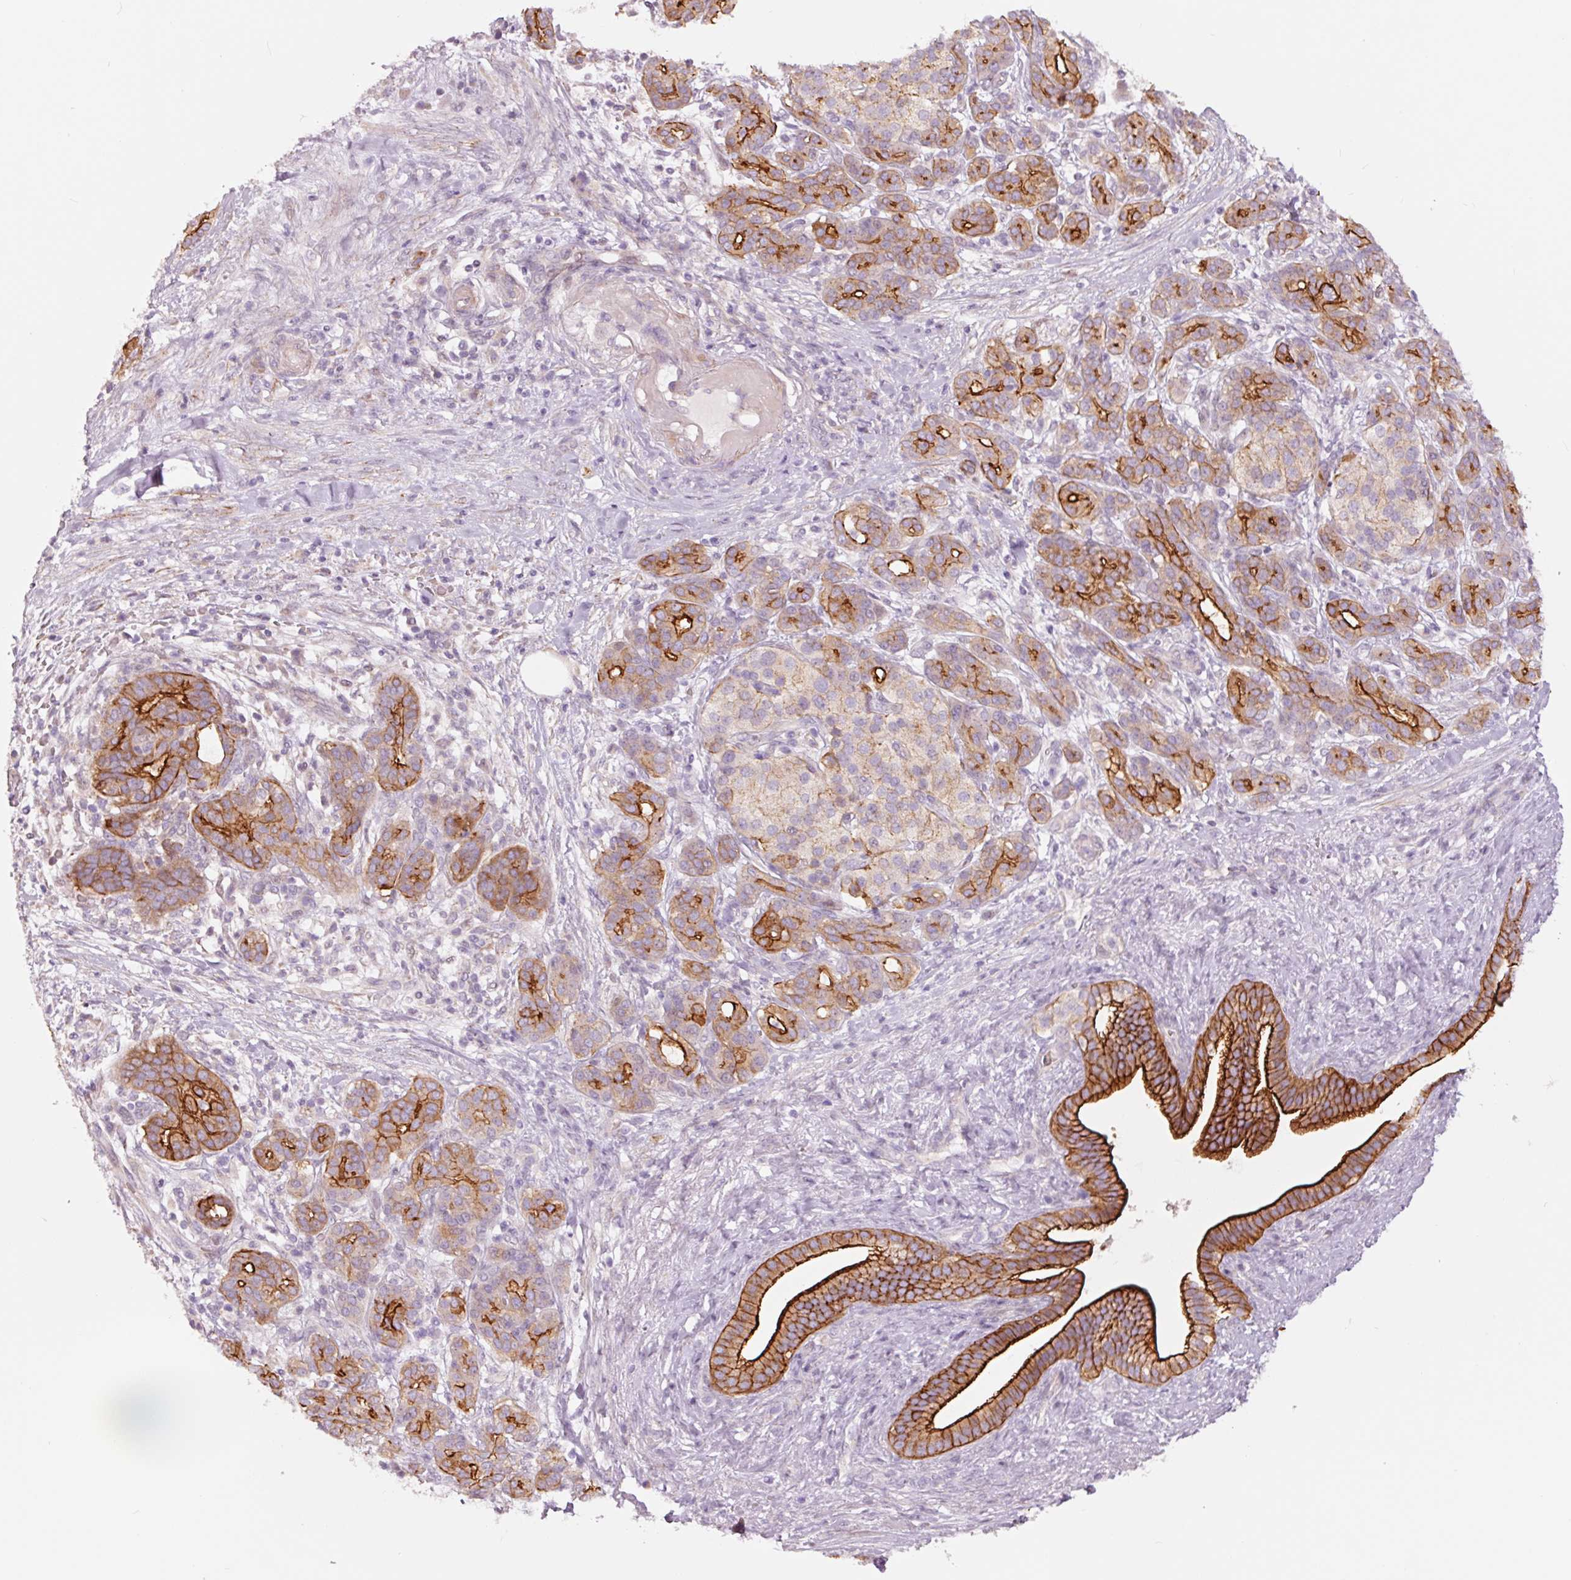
{"staining": {"intensity": "strong", "quantity": ">75%", "location": "cytoplasmic/membranous"}, "tissue": "pancreatic cancer", "cell_type": "Tumor cells", "image_type": "cancer", "snomed": [{"axis": "morphology", "description": "Adenocarcinoma, NOS"}, {"axis": "topography", "description": "Pancreas"}], "caption": "Pancreatic cancer (adenocarcinoma) stained for a protein (brown) reveals strong cytoplasmic/membranous positive positivity in approximately >75% of tumor cells.", "gene": "DAPP1", "patient": {"sex": "male", "age": 44}}